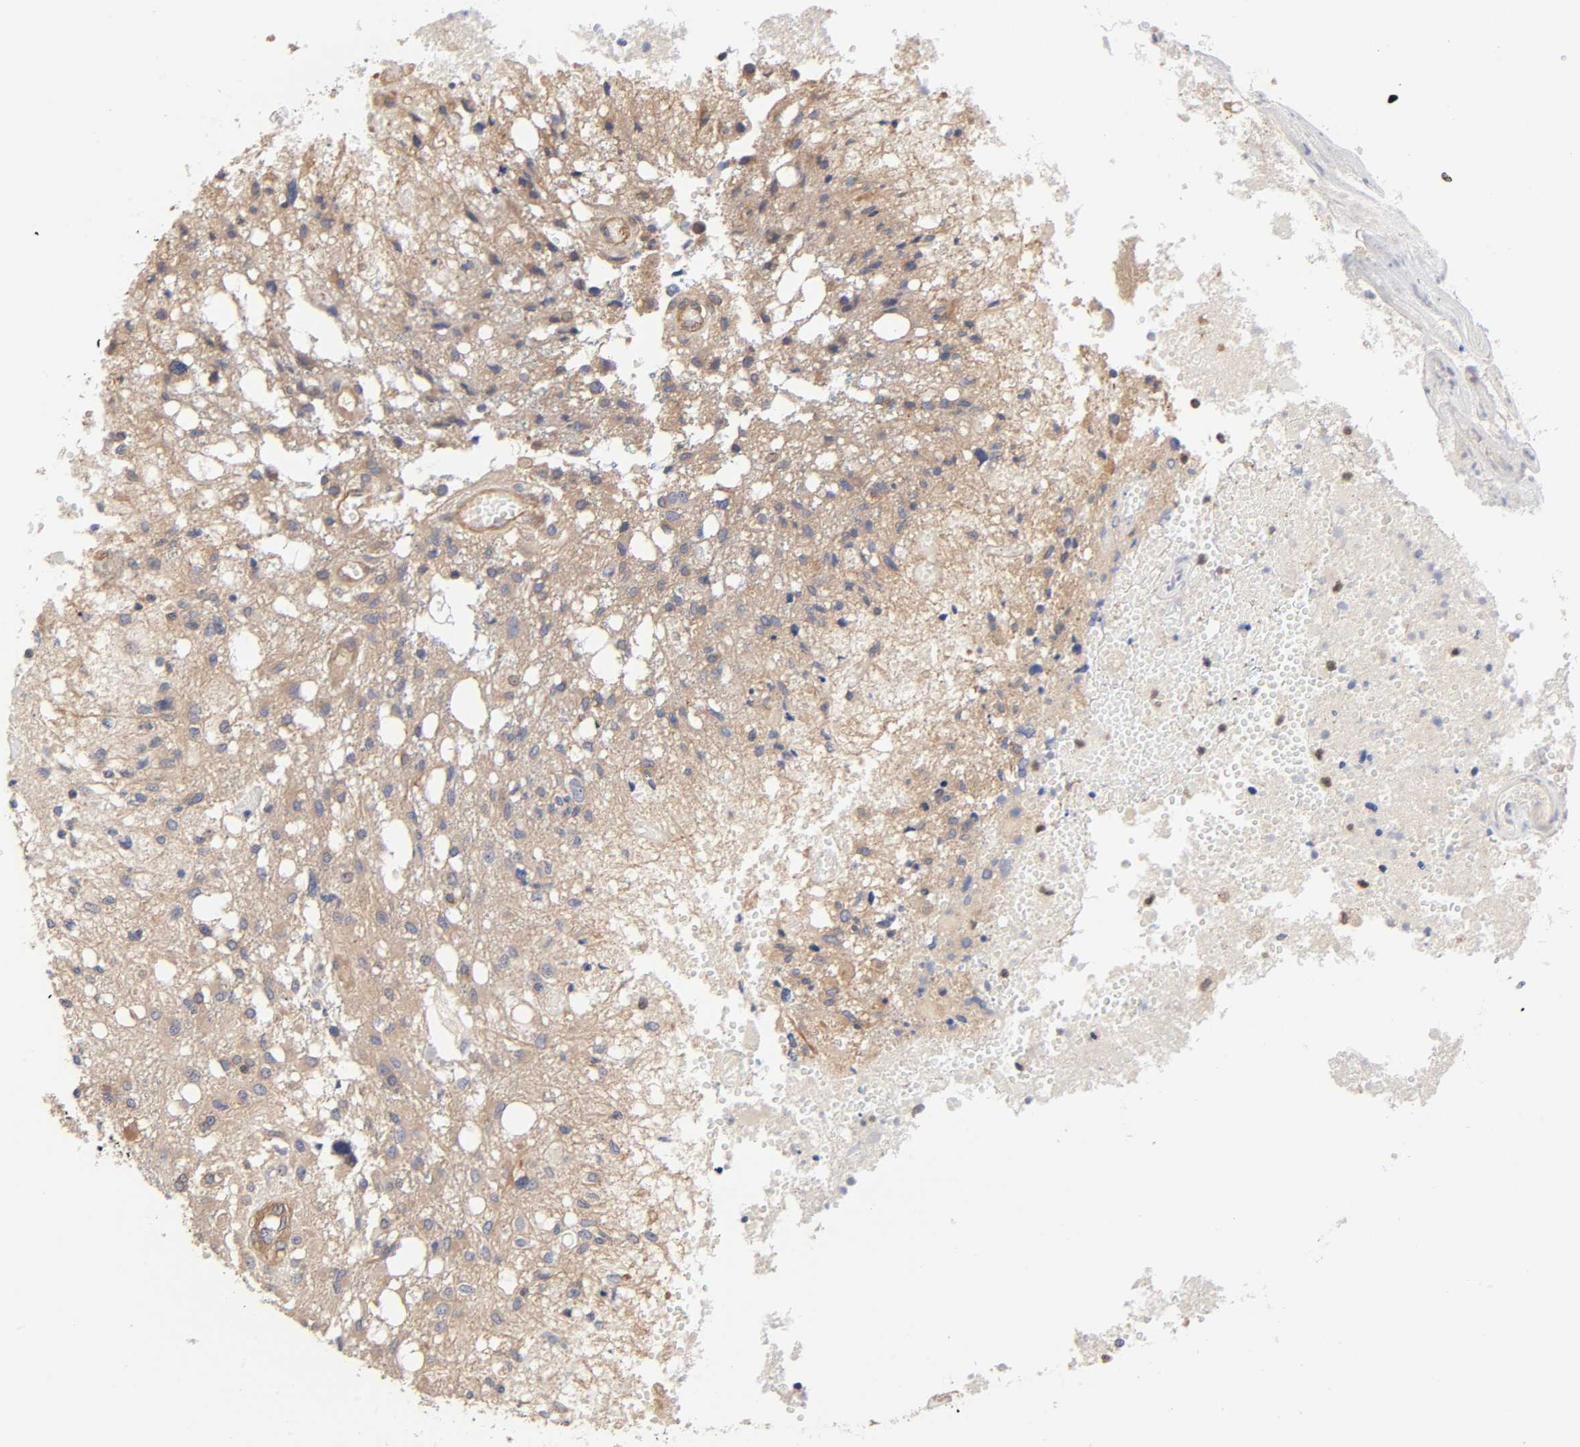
{"staining": {"intensity": "weak", "quantity": ">75%", "location": "cytoplasmic/membranous"}, "tissue": "glioma", "cell_type": "Tumor cells", "image_type": "cancer", "snomed": [{"axis": "morphology", "description": "Glioma, malignant, High grade"}, {"axis": "topography", "description": "Cerebral cortex"}], "caption": "Protein analysis of glioma tissue displays weak cytoplasmic/membranous expression in approximately >75% of tumor cells. Nuclei are stained in blue.", "gene": "STRN3", "patient": {"sex": "male", "age": 76}}